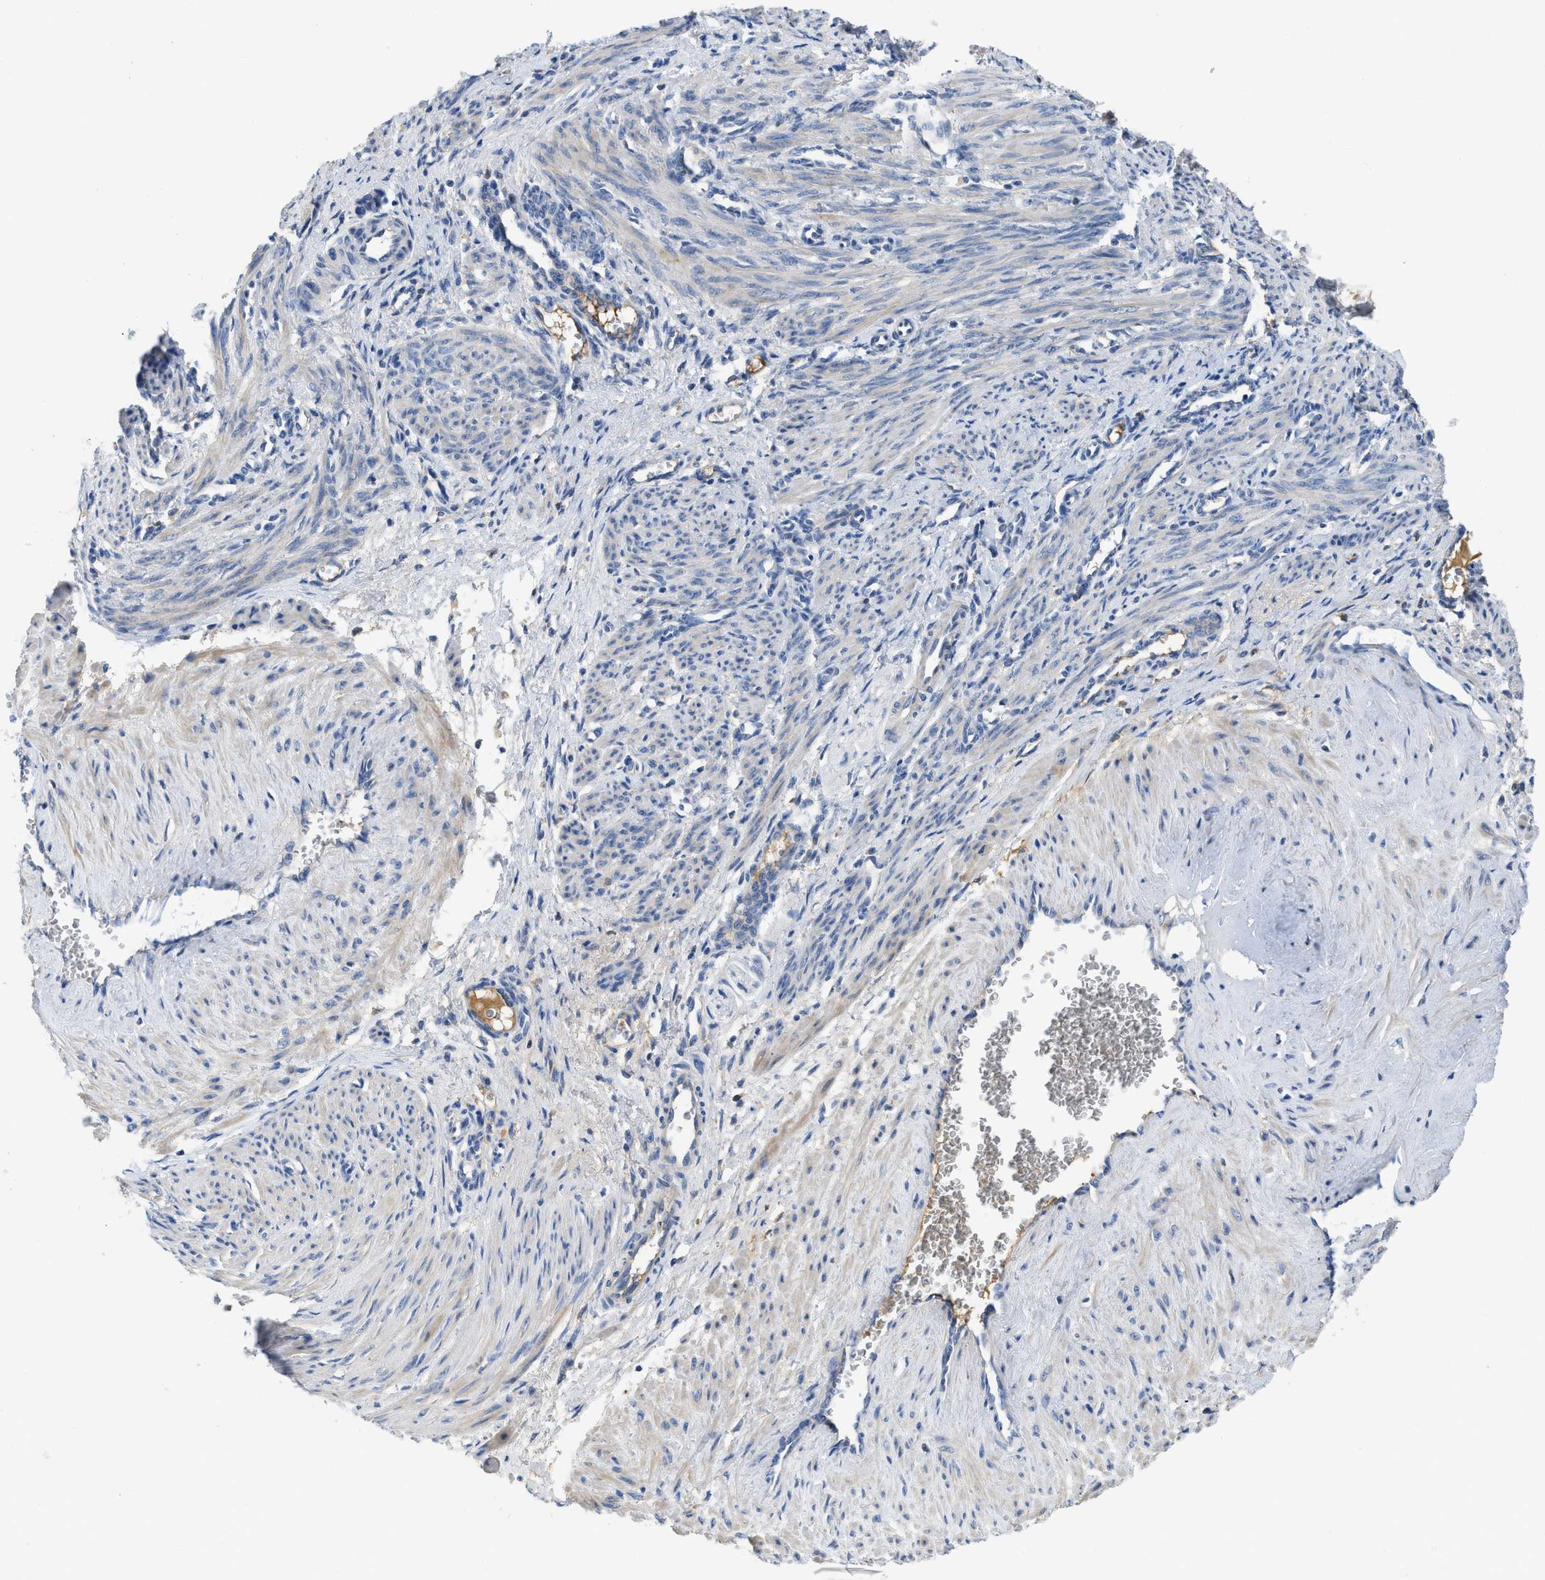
{"staining": {"intensity": "weak", "quantity": "25%-75%", "location": "cytoplasmic/membranous"}, "tissue": "smooth muscle", "cell_type": "Smooth muscle cells", "image_type": "normal", "snomed": [{"axis": "morphology", "description": "Normal tissue, NOS"}, {"axis": "topography", "description": "Endometrium"}], "caption": "An immunohistochemistry histopathology image of benign tissue is shown. Protein staining in brown shows weak cytoplasmic/membranous positivity in smooth muscle within smooth muscle cells.", "gene": "C1S", "patient": {"sex": "female", "age": 33}}